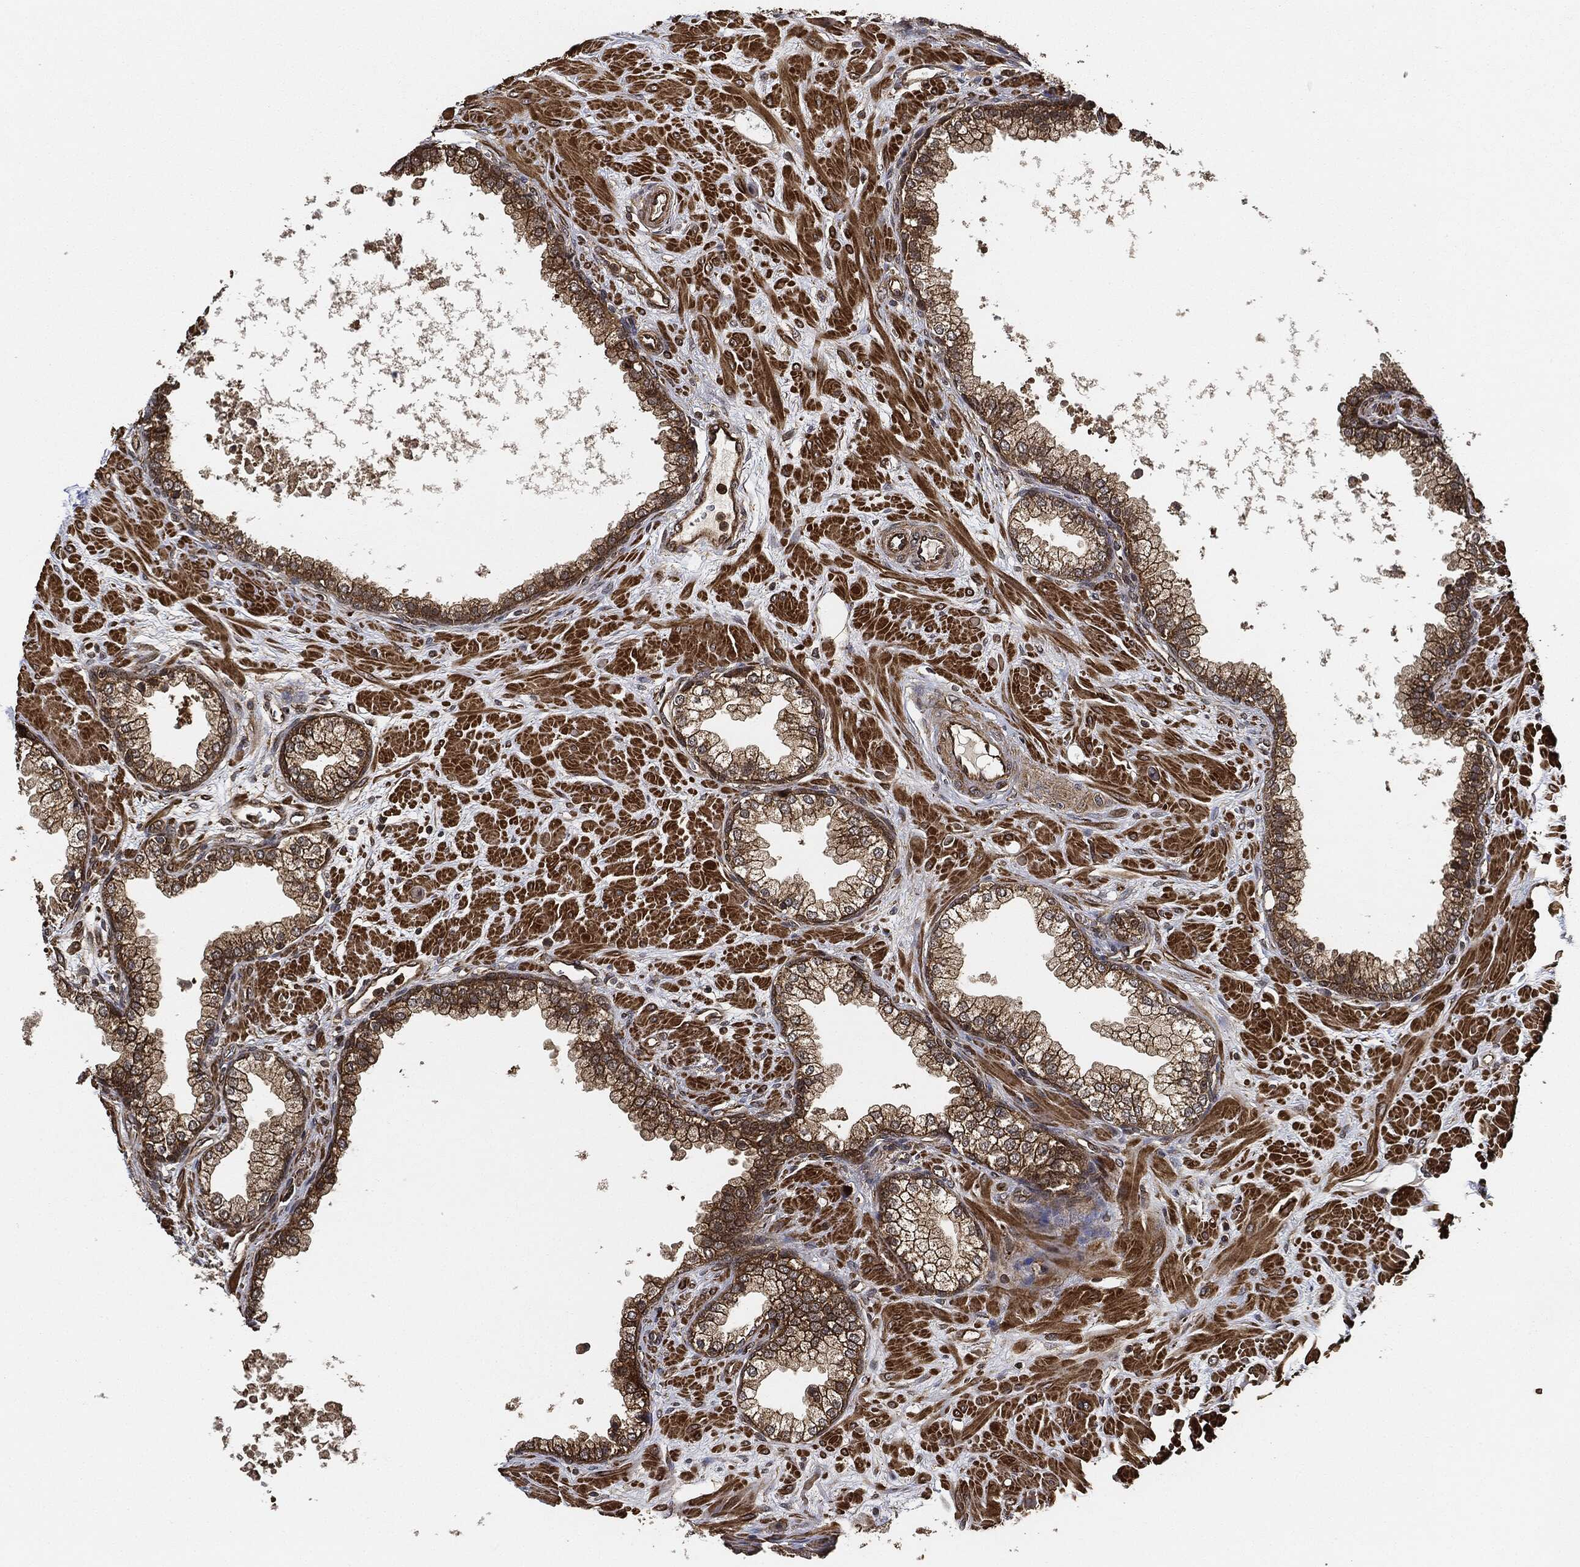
{"staining": {"intensity": "moderate", "quantity": "25%-75%", "location": "cytoplasmic/membranous"}, "tissue": "prostate", "cell_type": "Glandular cells", "image_type": "normal", "snomed": [{"axis": "morphology", "description": "Normal tissue, NOS"}, {"axis": "topography", "description": "Prostate"}], "caption": "Prostate stained for a protein displays moderate cytoplasmic/membranous positivity in glandular cells.", "gene": "CEP290", "patient": {"sex": "male", "age": 63}}